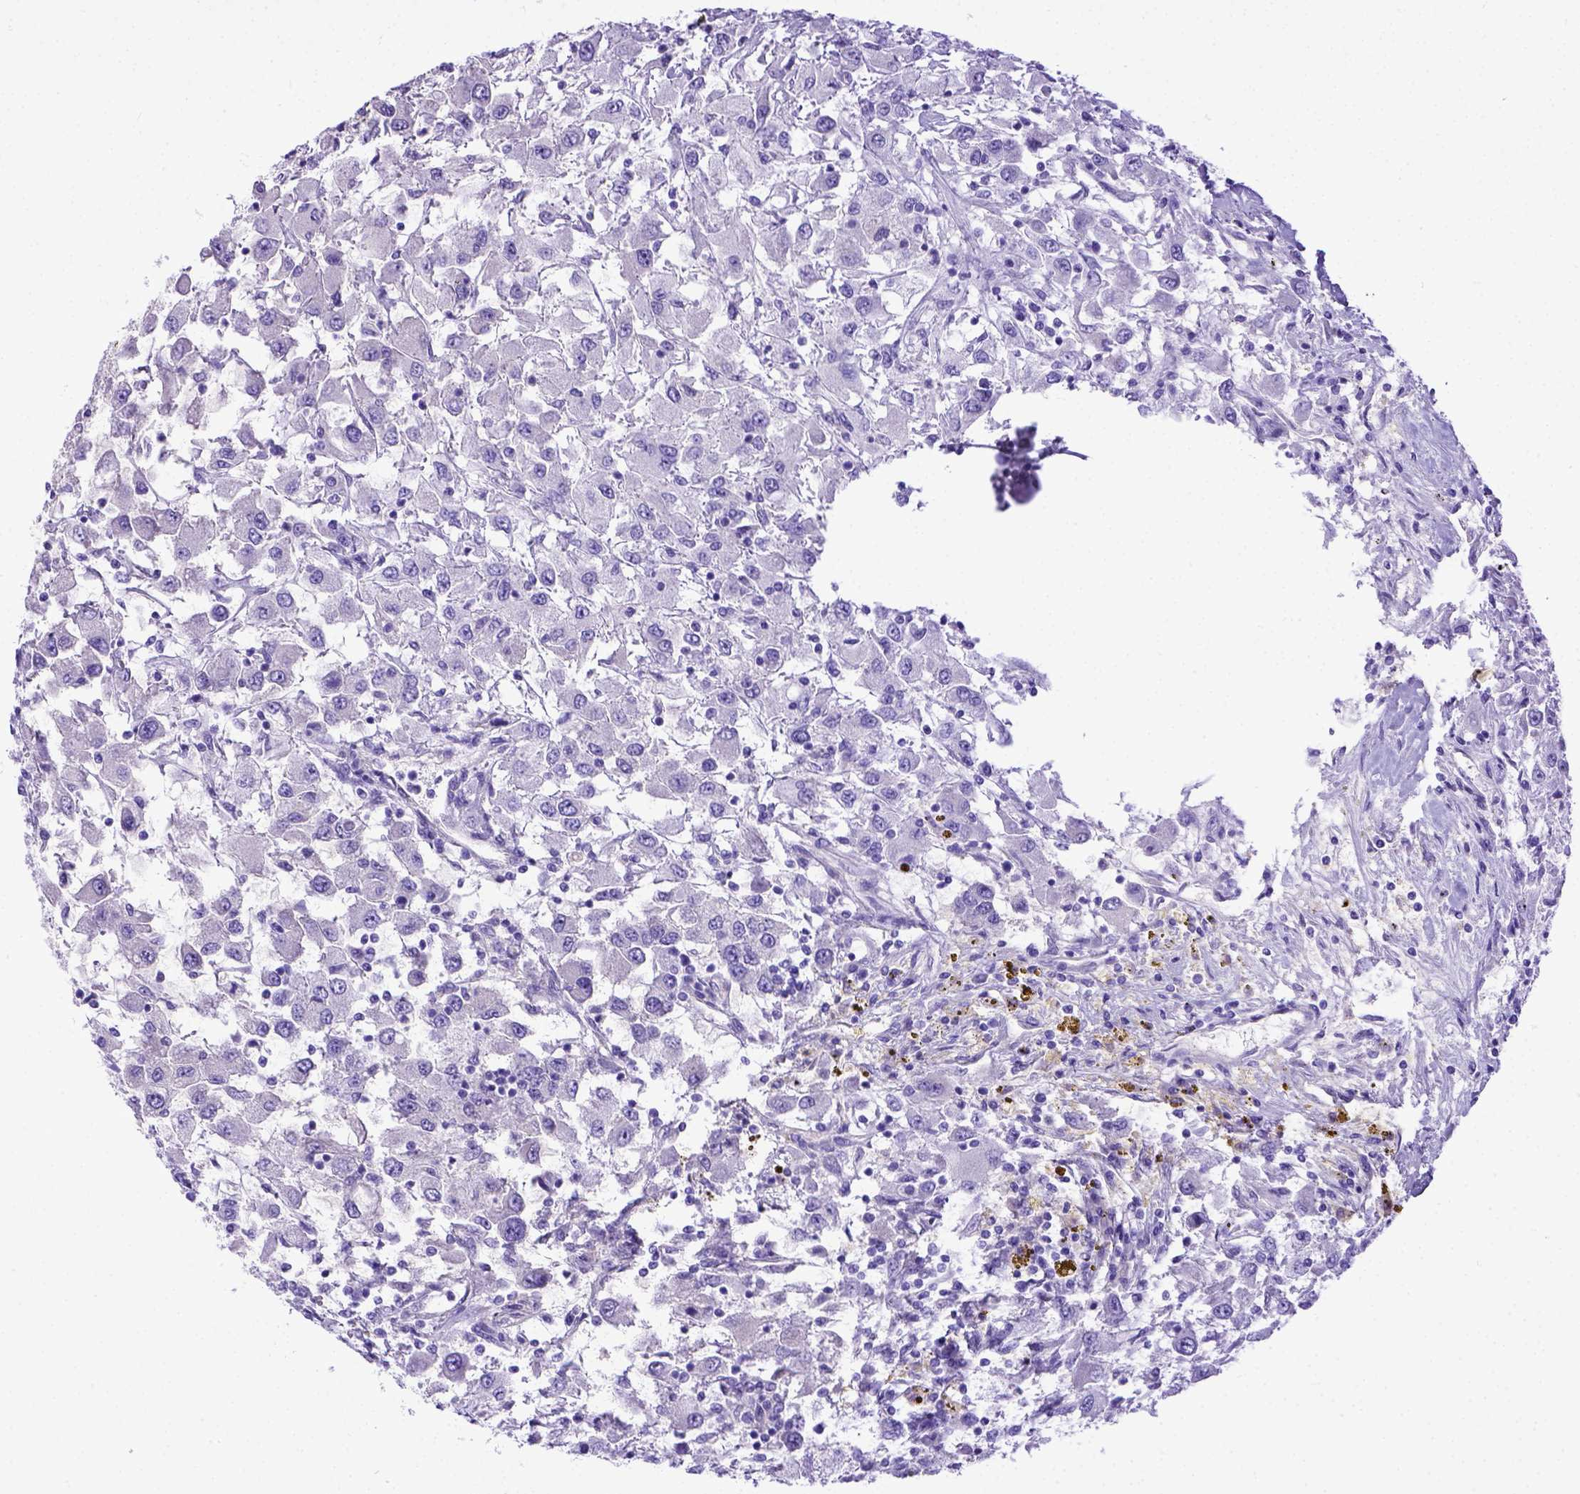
{"staining": {"intensity": "negative", "quantity": "none", "location": "none"}, "tissue": "renal cancer", "cell_type": "Tumor cells", "image_type": "cancer", "snomed": [{"axis": "morphology", "description": "Adenocarcinoma, NOS"}, {"axis": "topography", "description": "Kidney"}], "caption": "This is a micrograph of immunohistochemistry staining of adenocarcinoma (renal), which shows no staining in tumor cells. (Immunohistochemistry, brightfield microscopy, high magnification).", "gene": "LRRC18", "patient": {"sex": "female", "age": 67}}